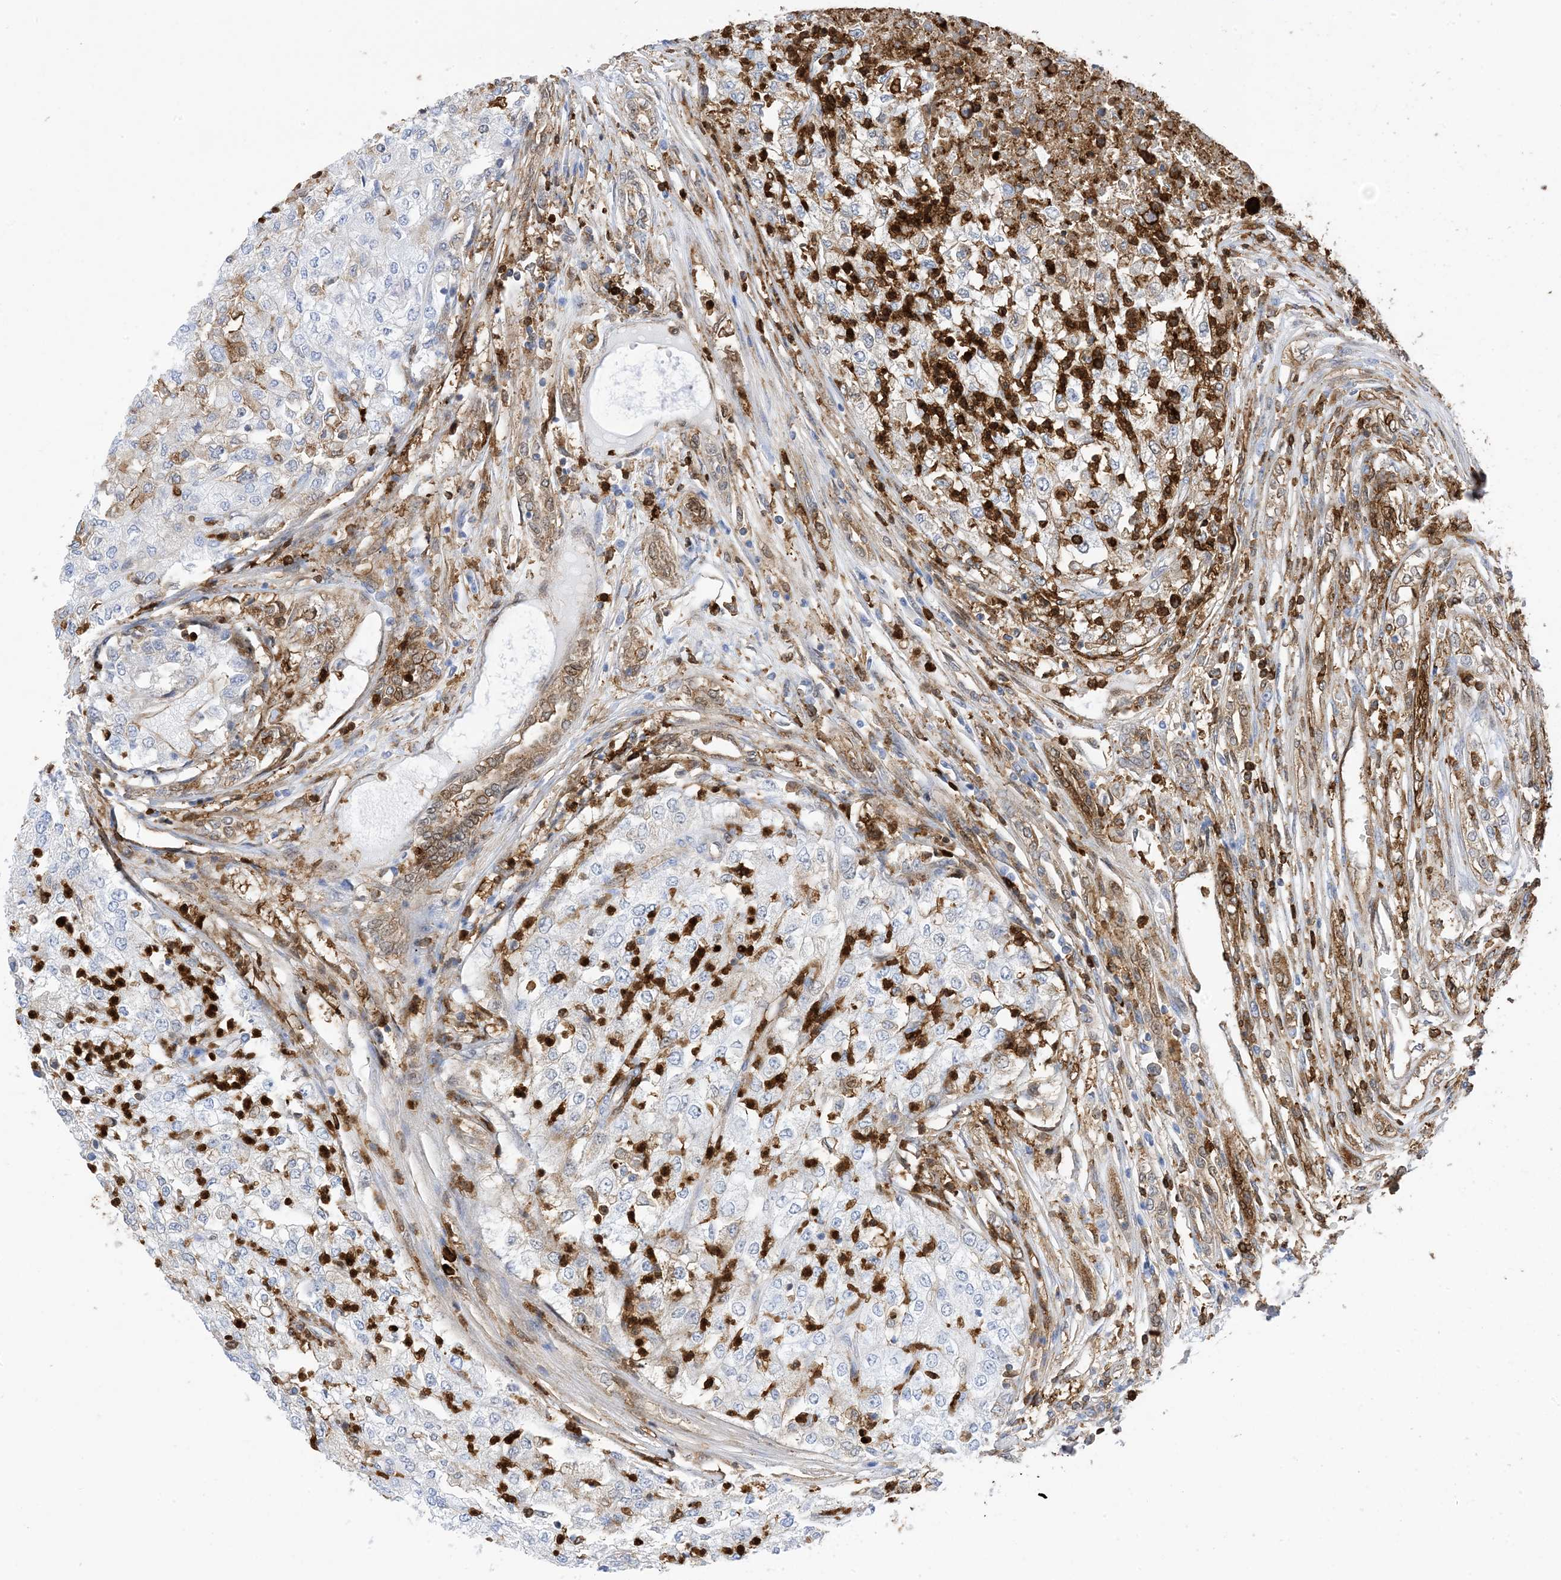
{"staining": {"intensity": "negative", "quantity": "none", "location": "none"}, "tissue": "renal cancer", "cell_type": "Tumor cells", "image_type": "cancer", "snomed": [{"axis": "morphology", "description": "Adenocarcinoma, NOS"}, {"axis": "topography", "description": "Kidney"}], "caption": "The histopathology image reveals no staining of tumor cells in renal cancer (adenocarcinoma).", "gene": "ANXA1", "patient": {"sex": "female", "age": 54}}